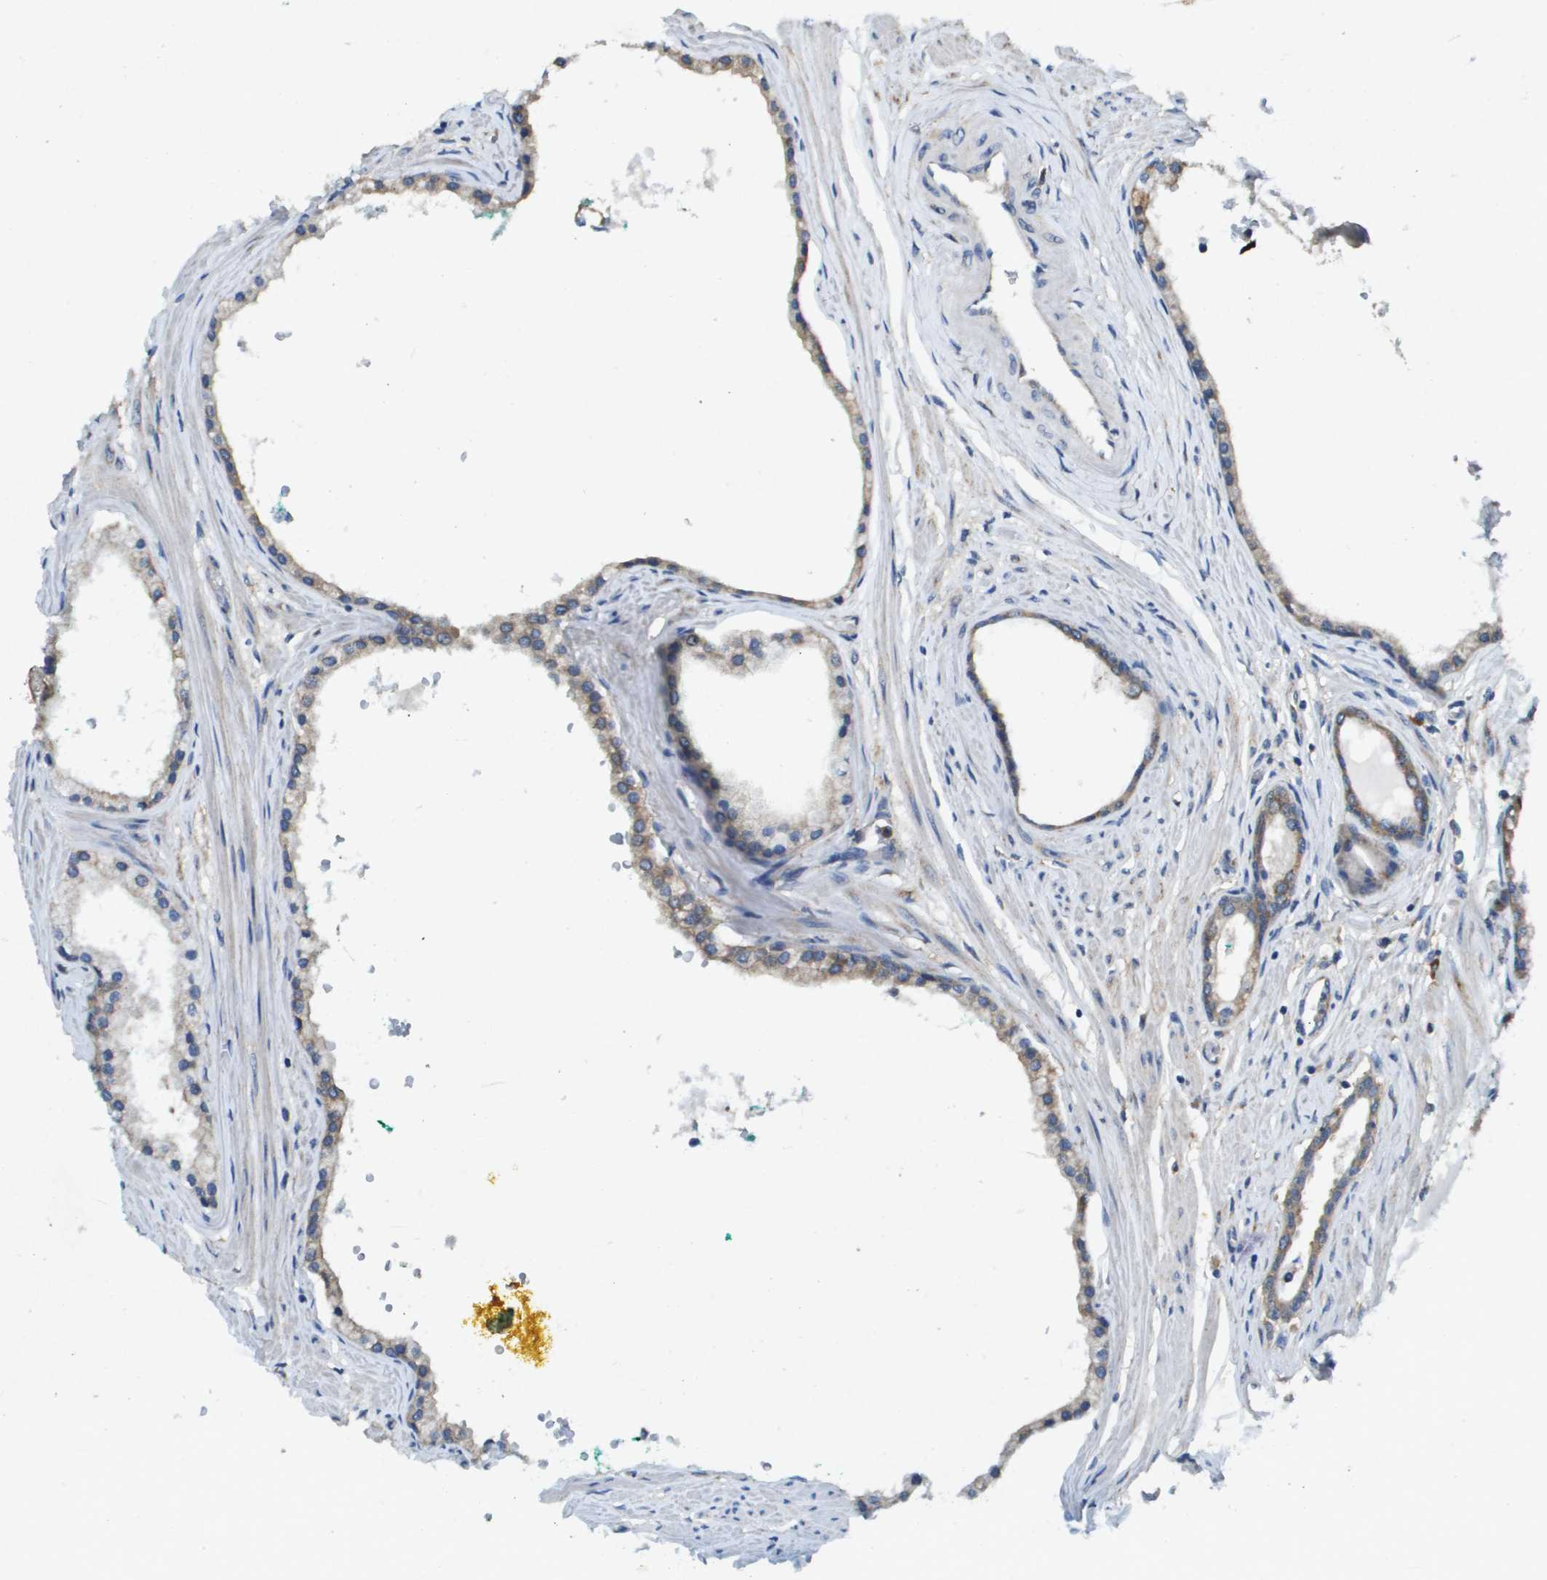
{"staining": {"intensity": "weak", "quantity": ">75%", "location": "cytoplasmic/membranous"}, "tissue": "prostate cancer", "cell_type": "Tumor cells", "image_type": "cancer", "snomed": [{"axis": "morphology", "description": "Adenocarcinoma, Low grade"}, {"axis": "topography", "description": "Prostate"}], "caption": "Immunohistochemistry (IHC) histopathology image of neoplastic tissue: human prostate adenocarcinoma (low-grade) stained using IHC shows low levels of weak protein expression localized specifically in the cytoplasmic/membranous of tumor cells, appearing as a cytoplasmic/membranous brown color.", "gene": "PTPRT", "patient": {"sex": "male", "age": 63}}